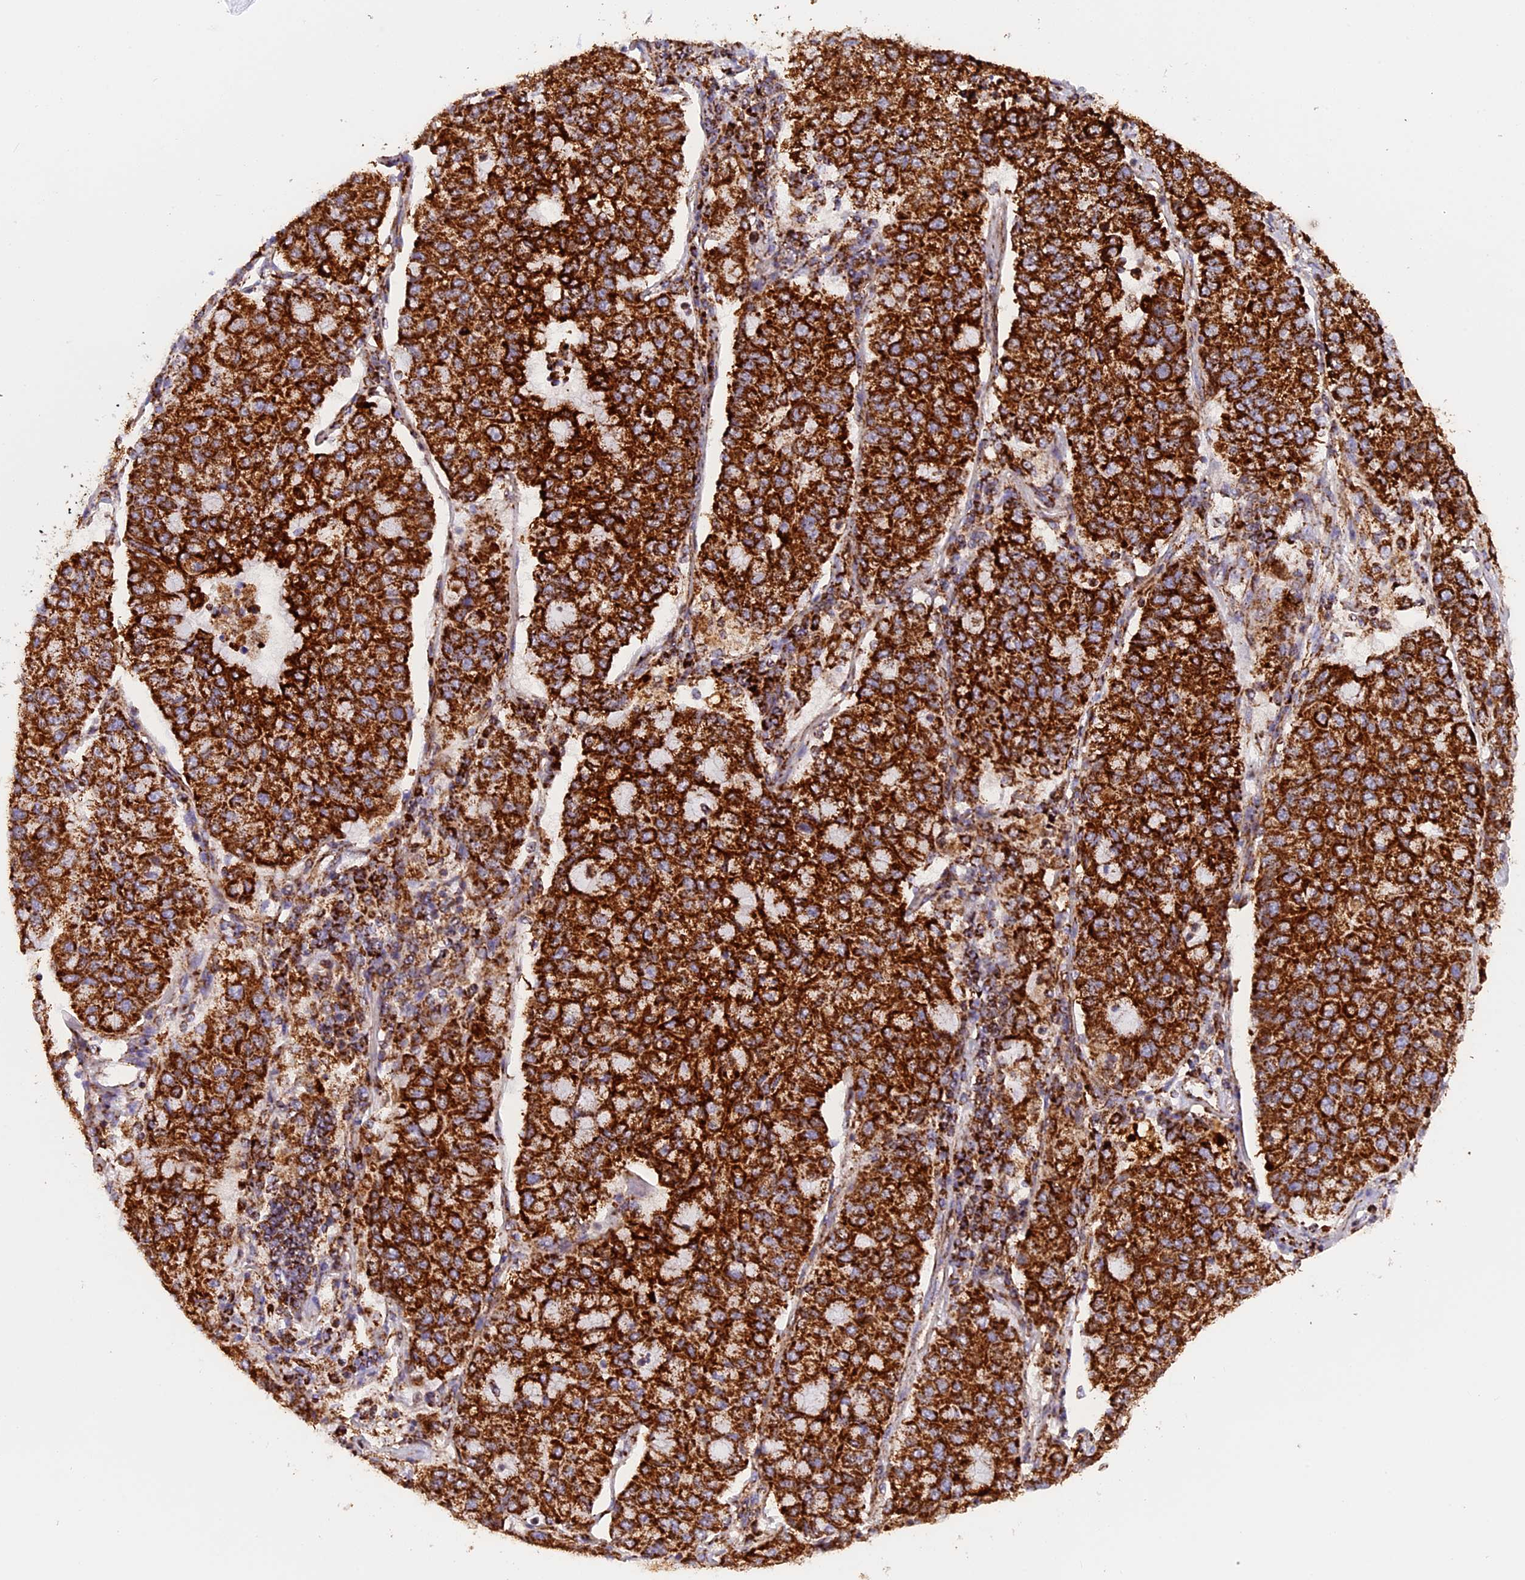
{"staining": {"intensity": "strong", "quantity": ">75%", "location": "cytoplasmic/membranous"}, "tissue": "lung cancer", "cell_type": "Tumor cells", "image_type": "cancer", "snomed": [{"axis": "morphology", "description": "Squamous cell carcinoma, NOS"}, {"axis": "topography", "description": "Lung"}], "caption": "IHC of human lung cancer displays high levels of strong cytoplasmic/membranous positivity in approximately >75% of tumor cells.", "gene": "UQCRB", "patient": {"sex": "male", "age": 74}}